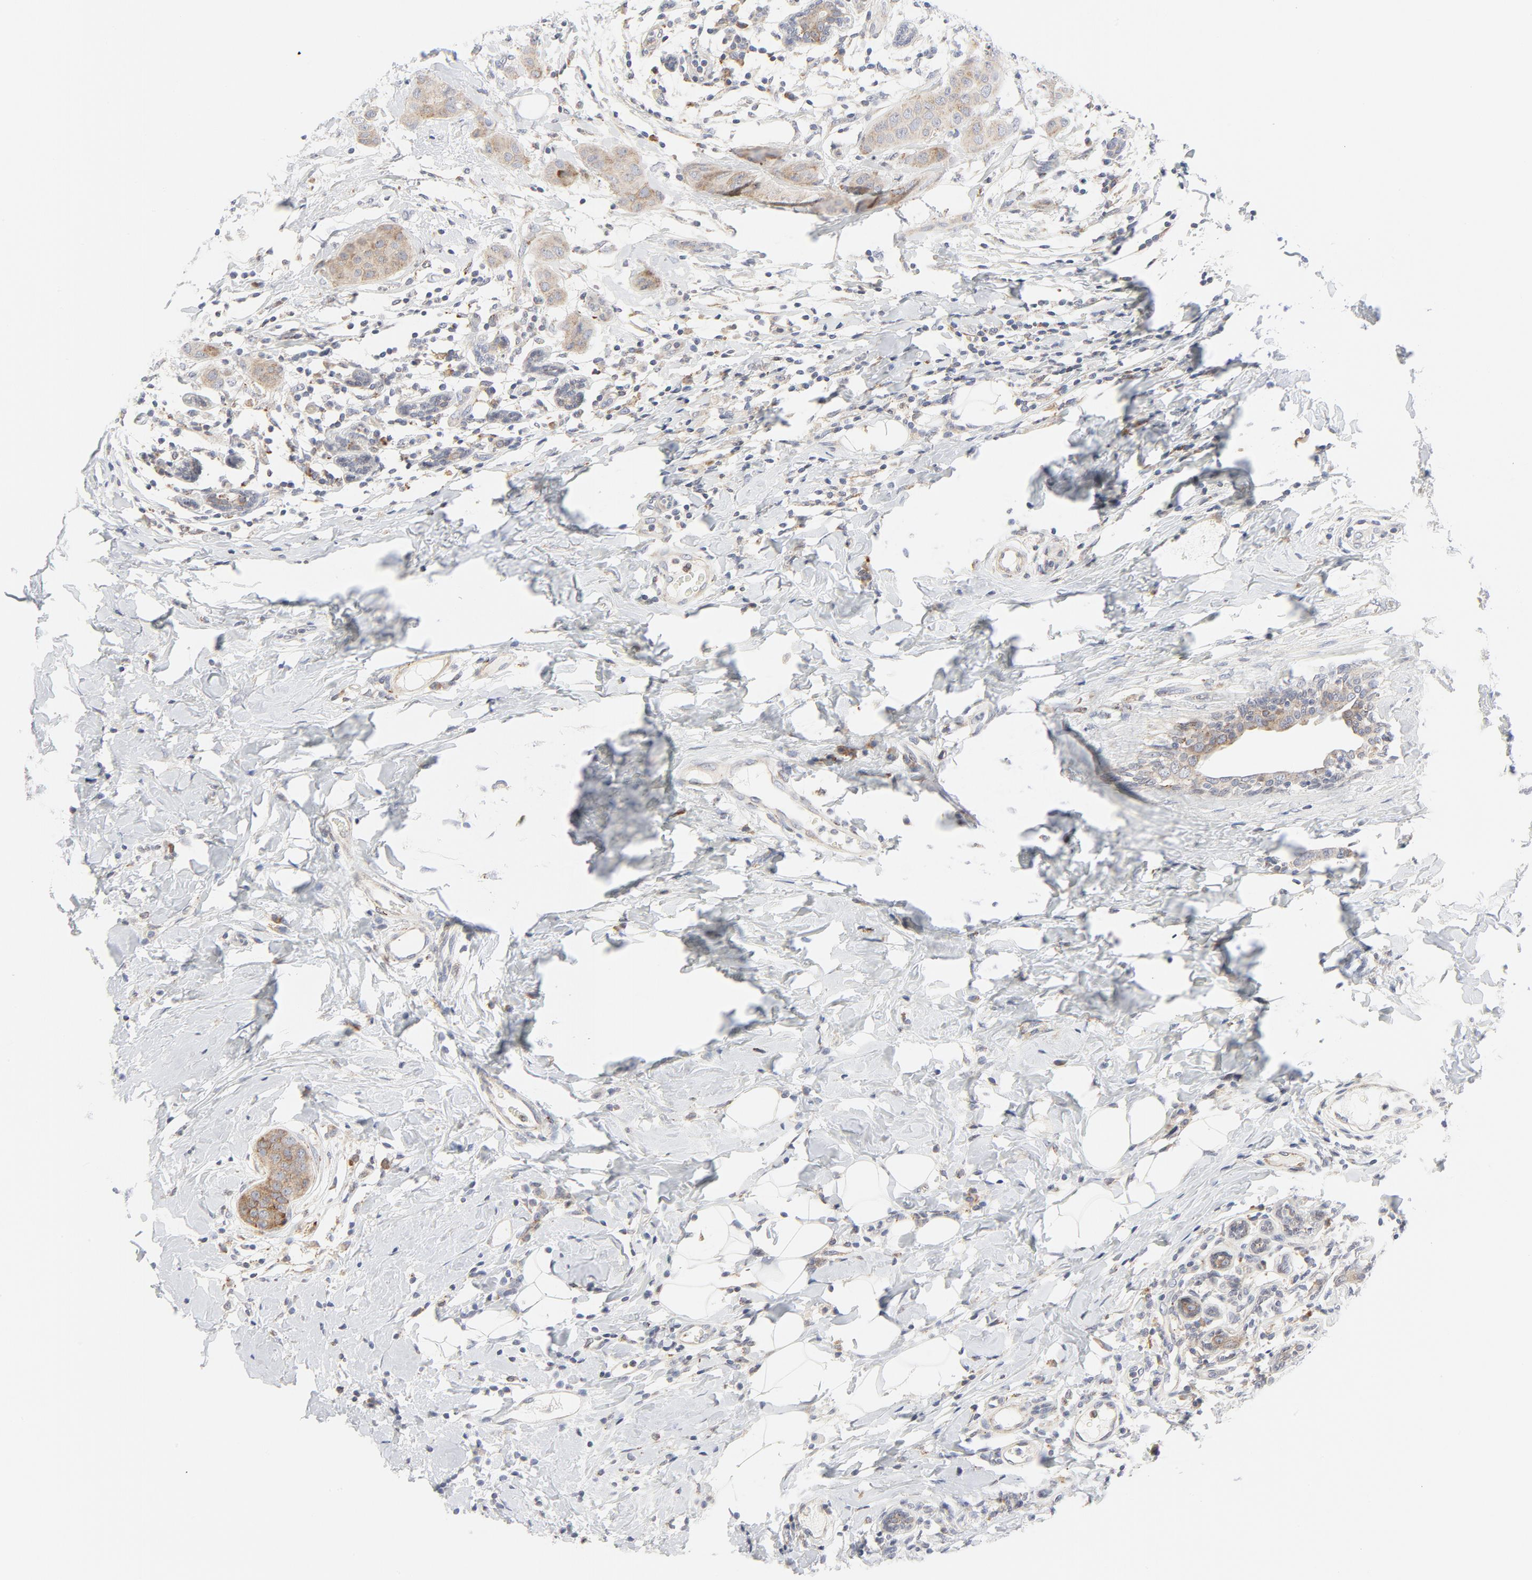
{"staining": {"intensity": "weak", "quantity": ">75%", "location": "cytoplasmic/membranous"}, "tissue": "breast cancer", "cell_type": "Tumor cells", "image_type": "cancer", "snomed": [{"axis": "morphology", "description": "Duct carcinoma"}, {"axis": "topography", "description": "Breast"}], "caption": "IHC of human breast cancer (intraductal carcinoma) reveals low levels of weak cytoplasmic/membranous expression in about >75% of tumor cells.", "gene": "LRP6", "patient": {"sex": "female", "age": 40}}